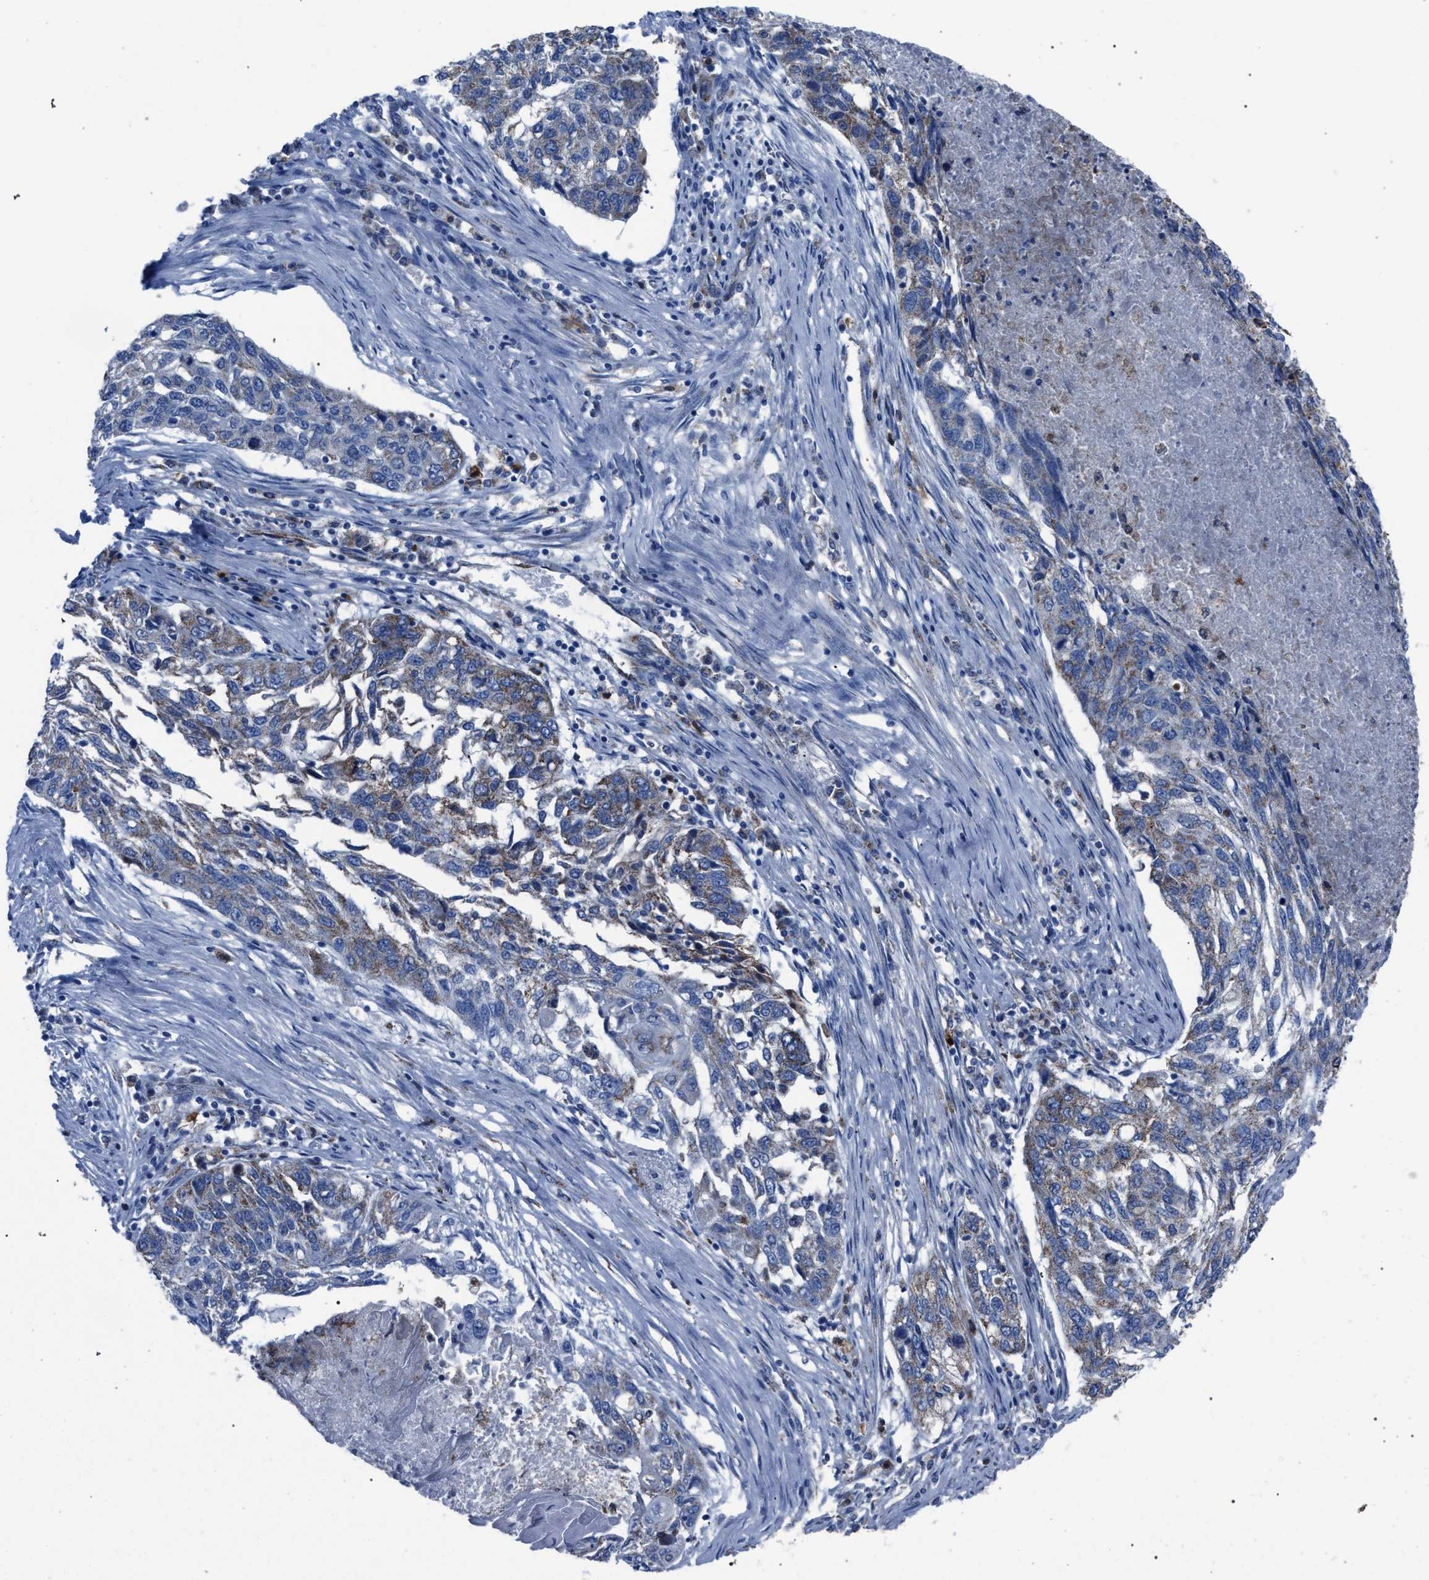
{"staining": {"intensity": "weak", "quantity": "<25%", "location": "cytoplasmic/membranous"}, "tissue": "lung cancer", "cell_type": "Tumor cells", "image_type": "cancer", "snomed": [{"axis": "morphology", "description": "Squamous cell carcinoma, NOS"}, {"axis": "topography", "description": "Lung"}], "caption": "This image is of lung squamous cell carcinoma stained with IHC to label a protein in brown with the nuclei are counter-stained blue. There is no staining in tumor cells.", "gene": "HSD17B4", "patient": {"sex": "female", "age": 63}}